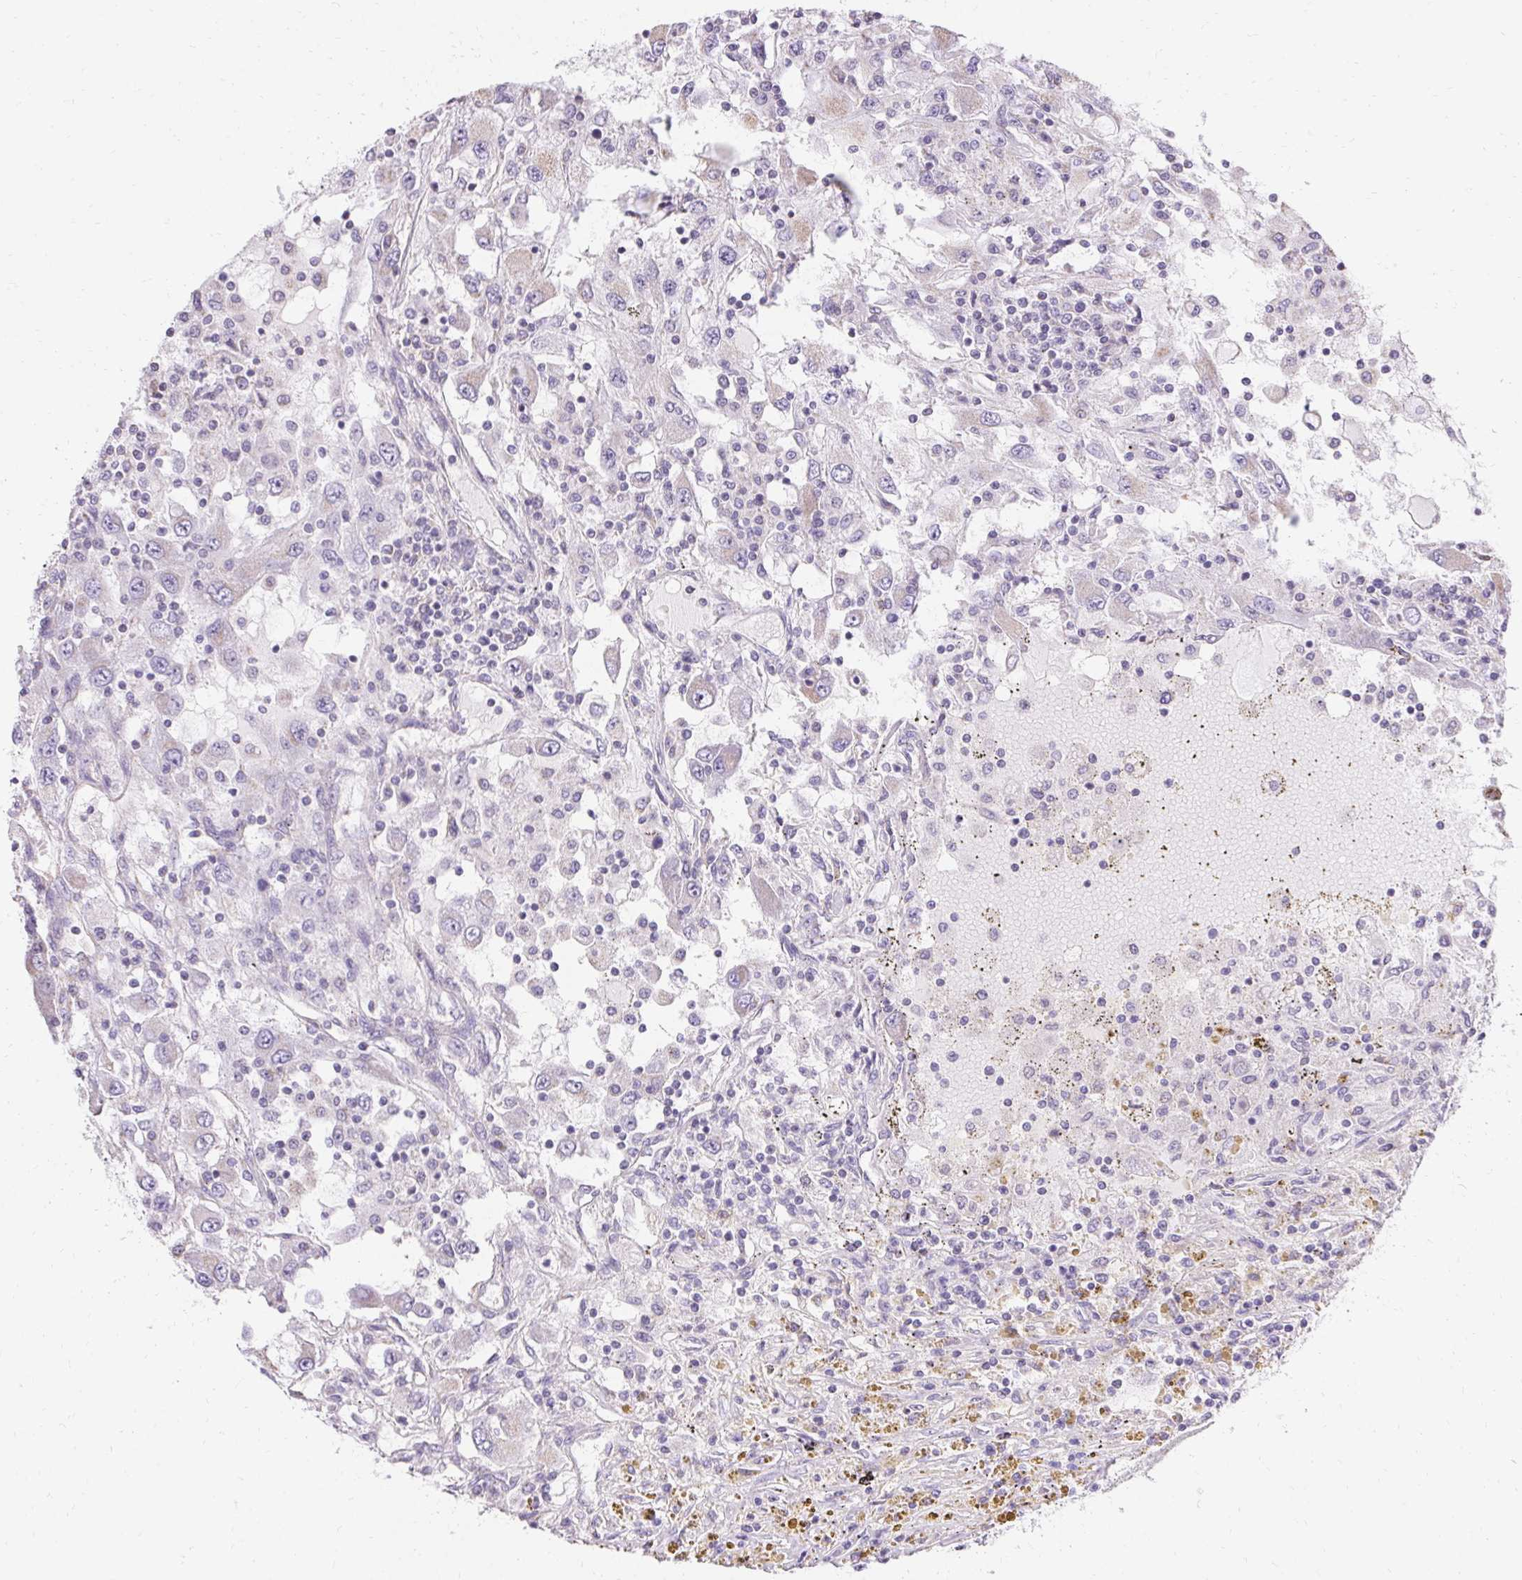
{"staining": {"intensity": "negative", "quantity": "none", "location": "none"}, "tissue": "renal cancer", "cell_type": "Tumor cells", "image_type": "cancer", "snomed": [{"axis": "morphology", "description": "Adenocarcinoma, NOS"}, {"axis": "topography", "description": "Kidney"}], "caption": "High power microscopy micrograph of an IHC histopathology image of renal cancer, revealing no significant positivity in tumor cells.", "gene": "ASGR2", "patient": {"sex": "female", "age": 67}}